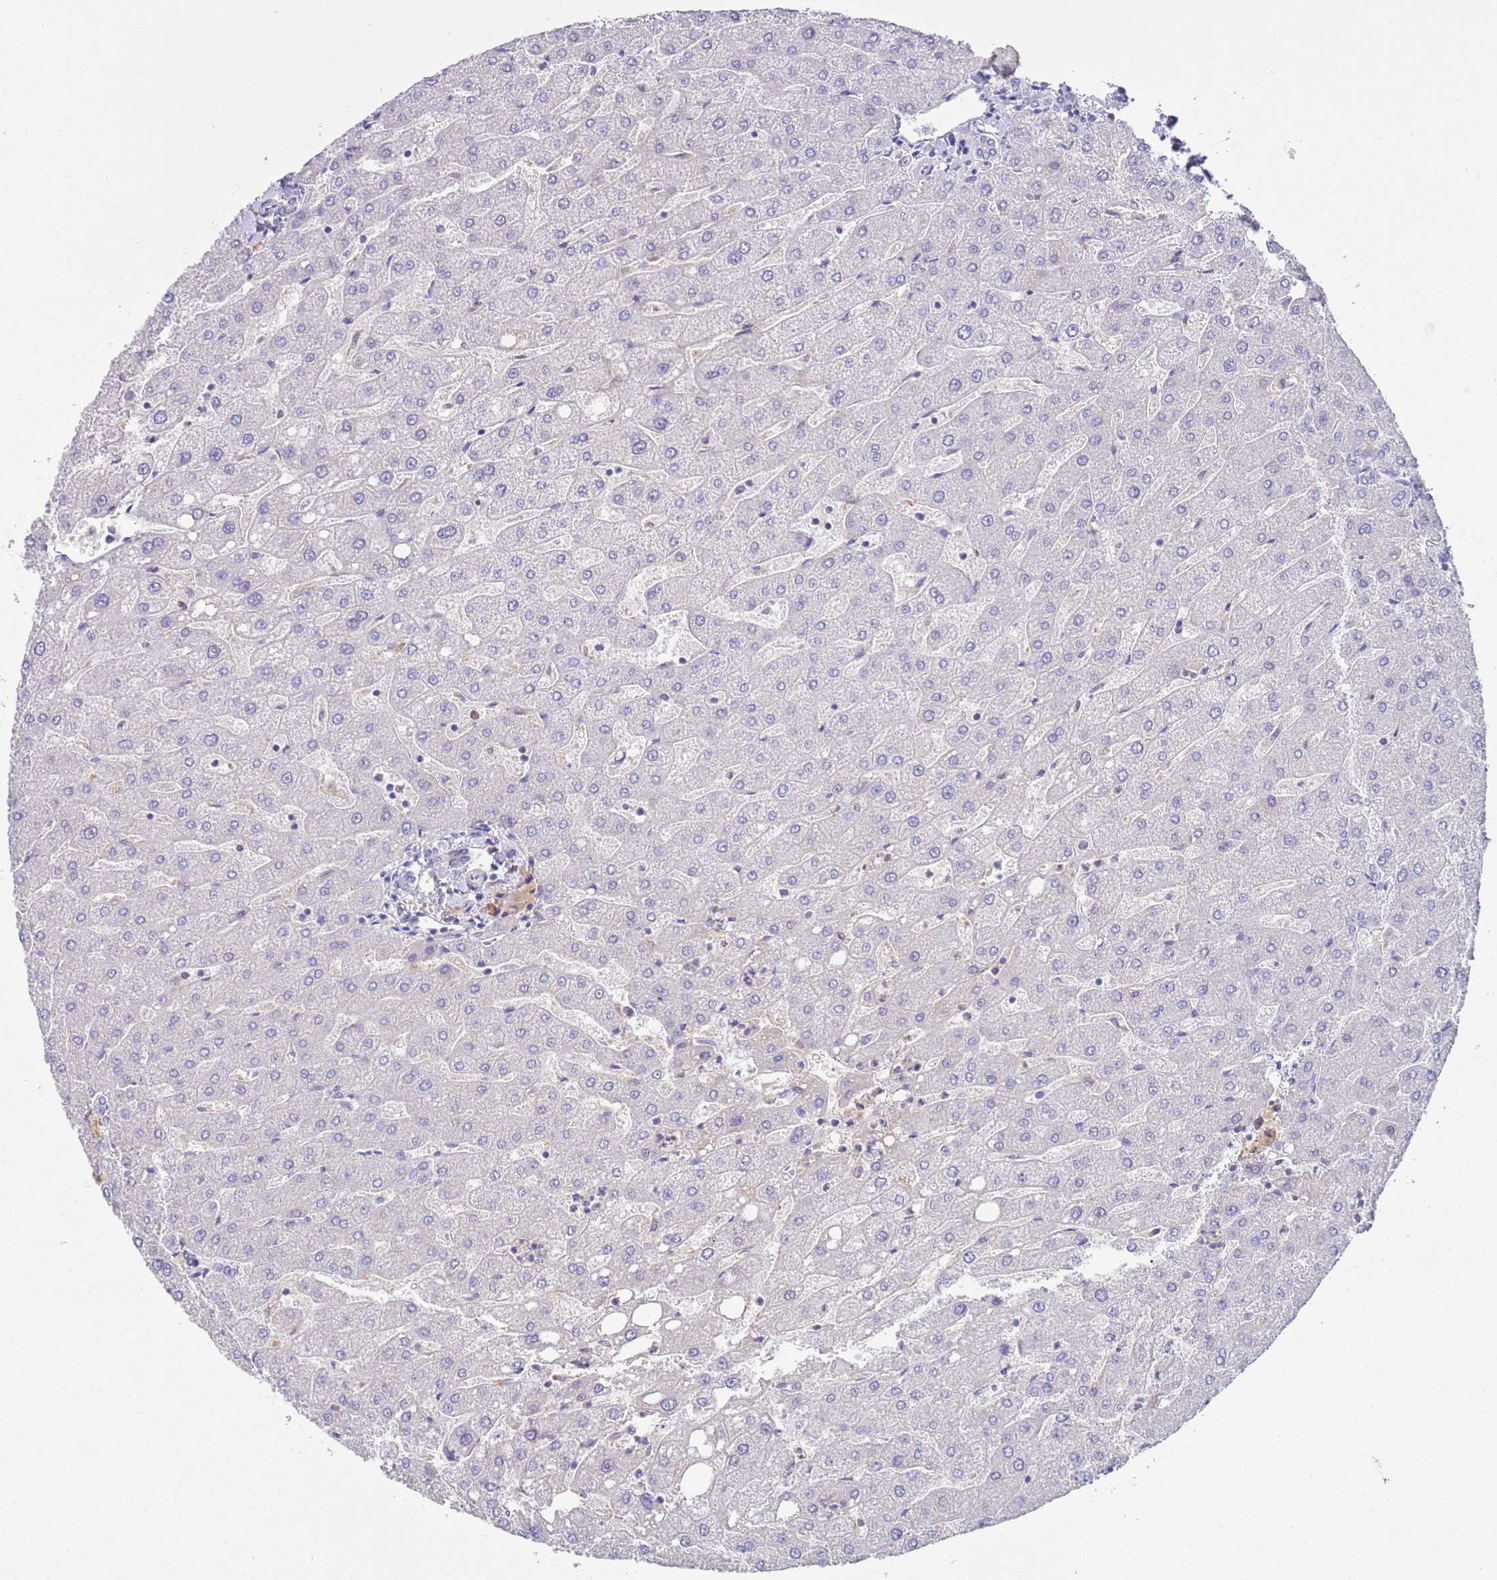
{"staining": {"intensity": "negative", "quantity": "none", "location": "none"}, "tissue": "liver", "cell_type": "Cholangiocytes", "image_type": "normal", "snomed": [{"axis": "morphology", "description": "Normal tissue, NOS"}, {"axis": "topography", "description": "Liver"}], "caption": "An IHC image of unremarkable liver is shown. There is no staining in cholangiocytes of liver.", "gene": "IGFL4", "patient": {"sex": "male", "age": 67}}